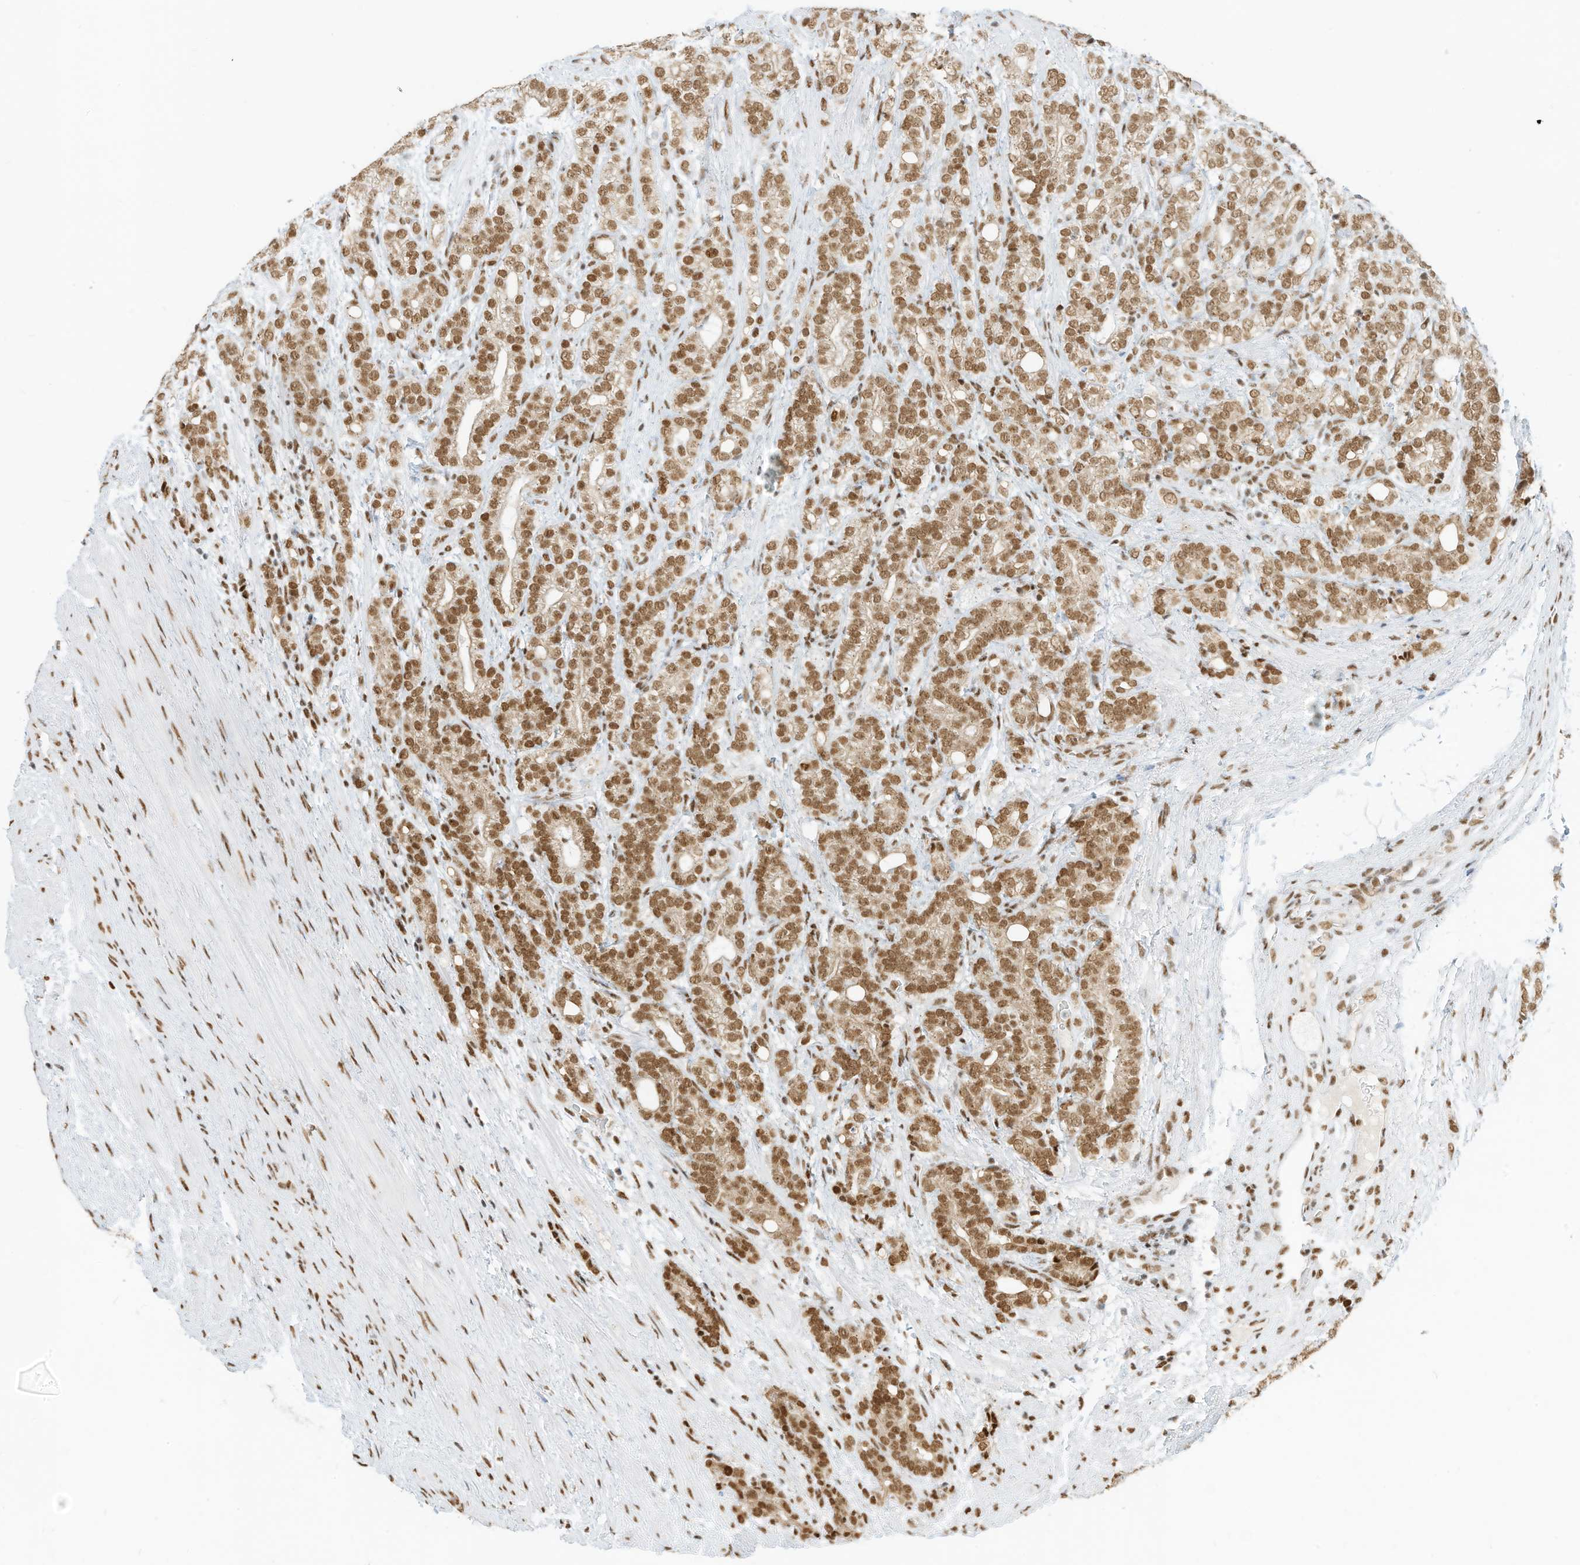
{"staining": {"intensity": "moderate", "quantity": ">75%", "location": "nuclear"}, "tissue": "prostate cancer", "cell_type": "Tumor cells", "image_type": "cancer", "snomed": [{"axis": "morphology", "description": "Adenocarcinoma, High grade"}, {"axis": "topography", "description": "Prostate"}], "caption": "Prostate cancer tissue demonstrates moderate nuclear positivity in approximately >75% of tumor cells", "gene": "SMARCA2", "patient": {"sex": "male", "age": 57}}